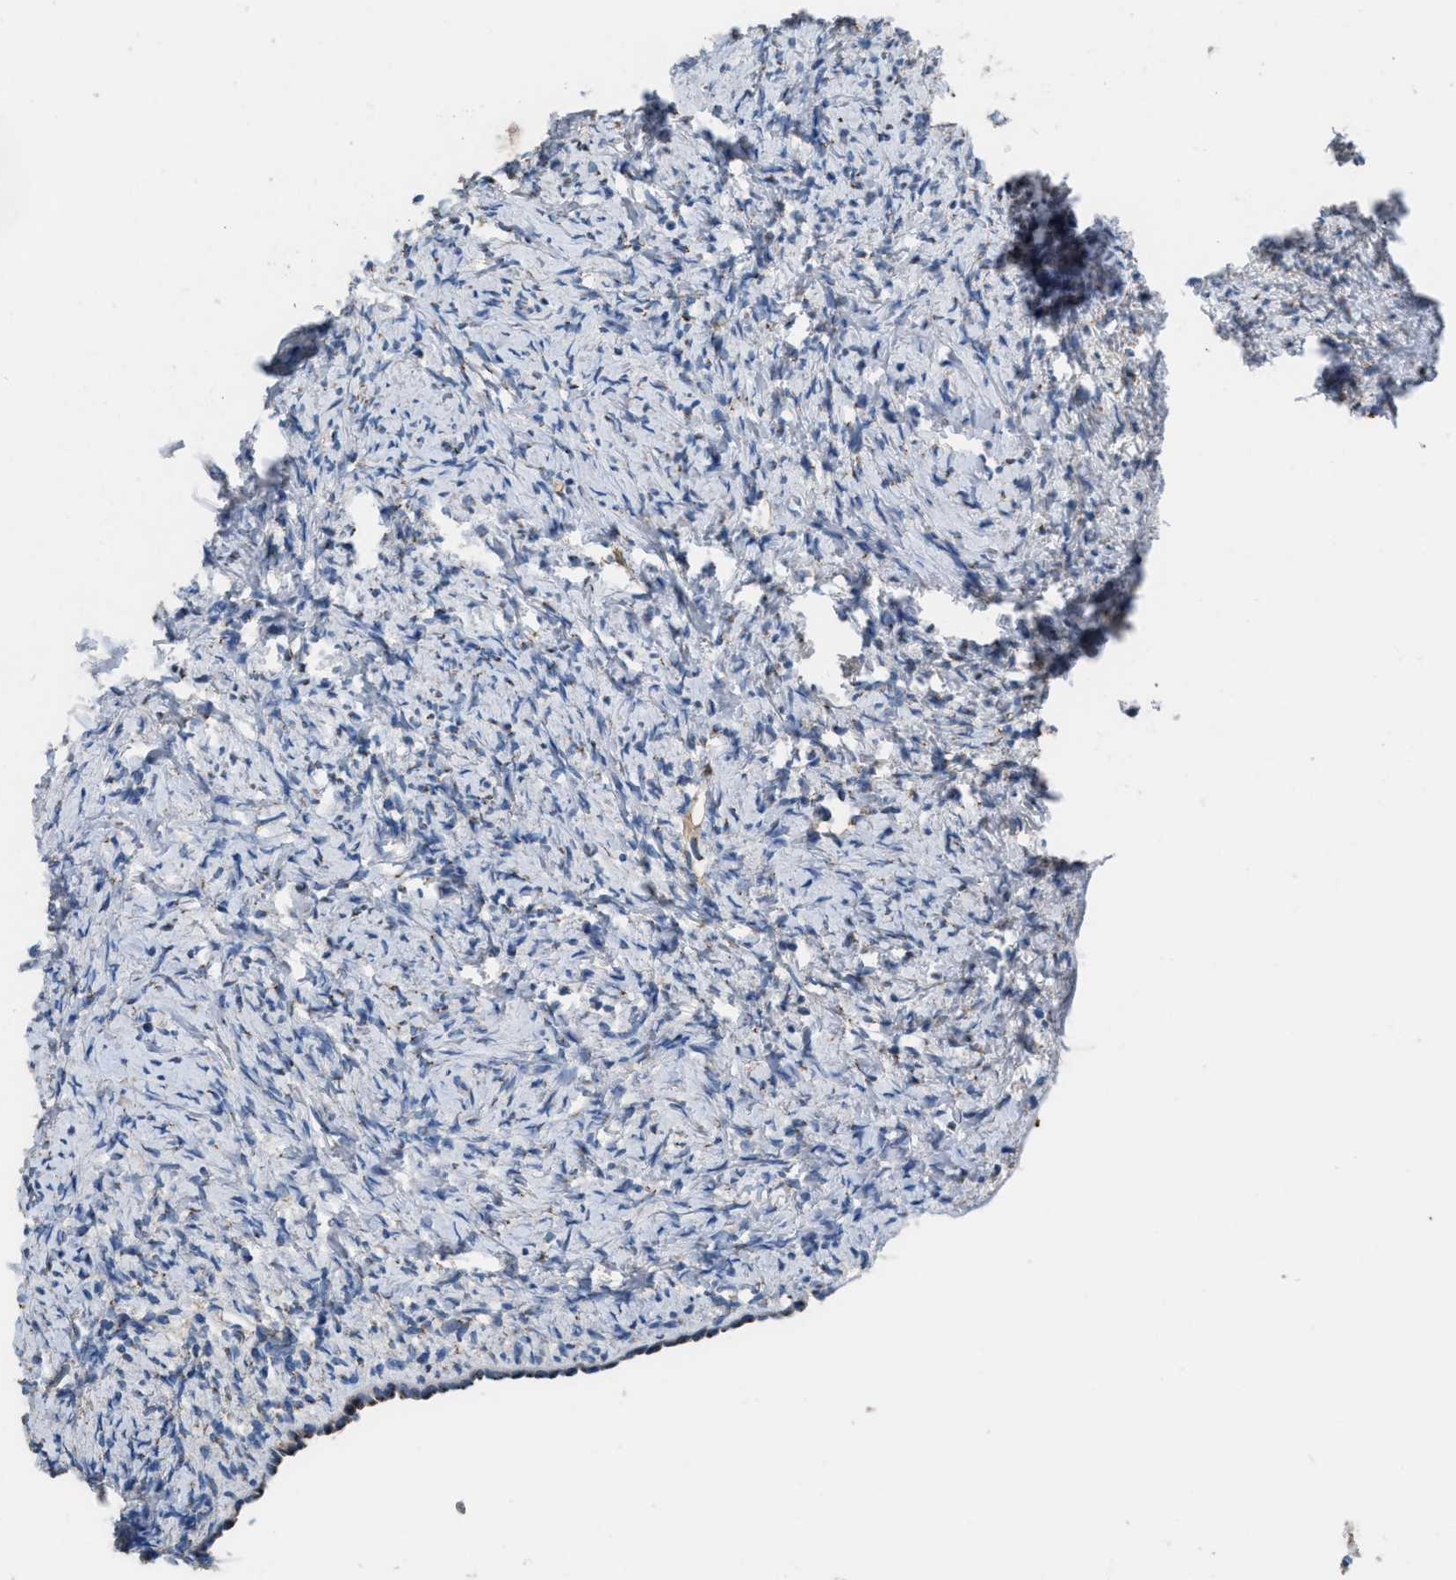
{"staining": {"intensity": "moderate", "quantity": "<25%", "location": "cytoplasmic/membranous"}, "tissue": "ovary", "cell_type": "Ovarian stroma cells", "image_type": "normal", "snomed": [{"axis": "morphology", "description": "Normal tissue, NOS"}, {"axis": "topography", "description": "Ovary"}], "caption": "This micrograph shows immunohistochemistry staining of normal human ovary, with low moderate cytoplasmic/membranous expression in about <25% of ovarian stroma cells.", "gene": "GOLM1", "patient": {"sex": "female", "age": 33}}